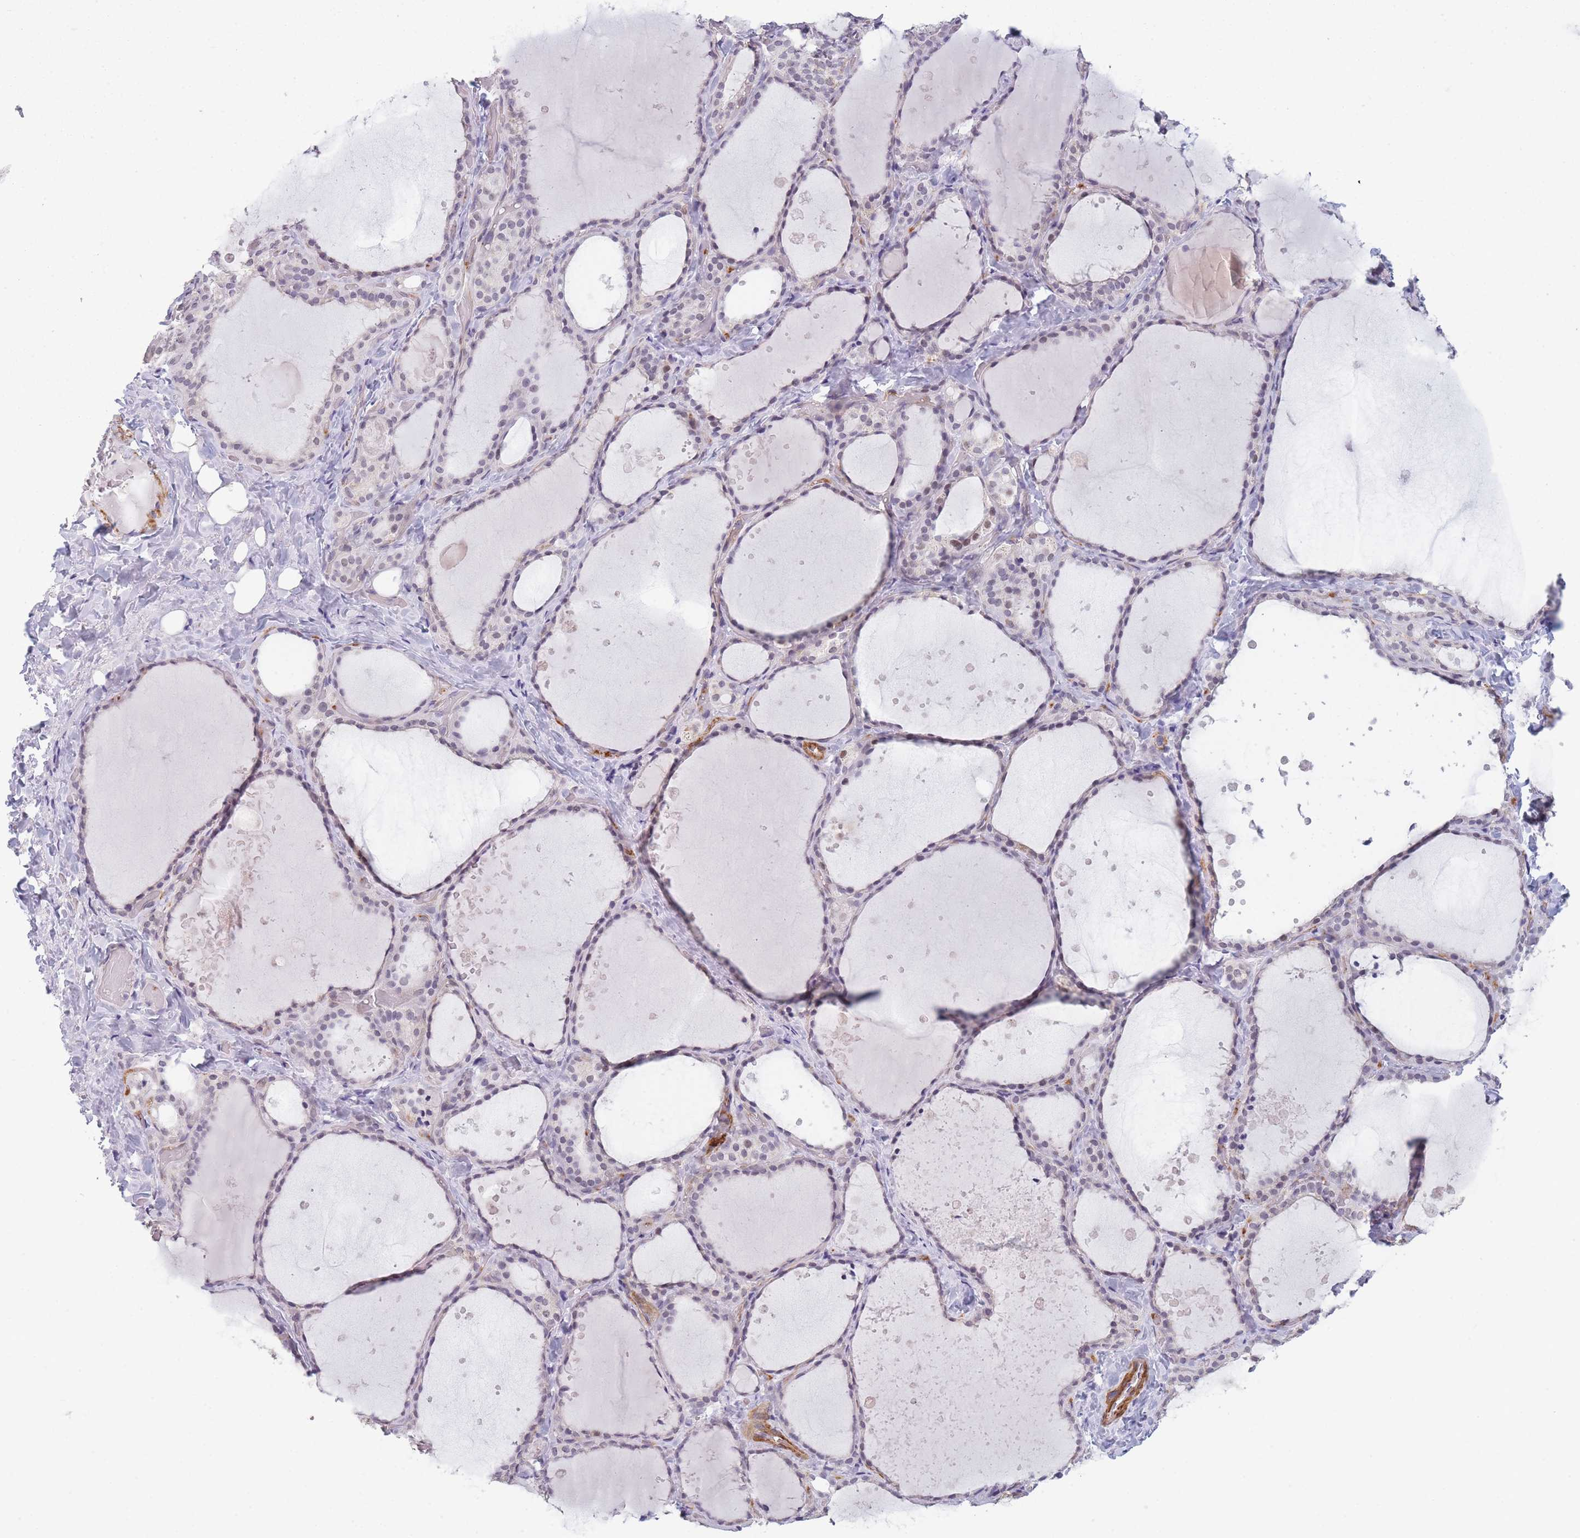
{"staining": {"intensity": "negative", "quantity": "none", "location": "none"}, "tissue": "thyroid gland", "cell_type": "Glandular cells", "image_type": "normal", "snomed": [{"axis": "morphology", "description": "Normal tissue, NOS"}, {"axis": "topography", "description": "Thyroid gland"}], "caption": "High power microscopy histopathology image of an immunohistochemistry (IHC) micrograph of unremarkable thyroid gland, revealing no significant staining in glandular cells. The staining was performed using DAB (3,3'-diaminobenzidine) to visualize the protein expression in brown, while the nuclei were stained in blue with hematoxylin (Magnification: 20x).", "gene": "SIN3B", "patient": {"sex": "female", "age": 44}}